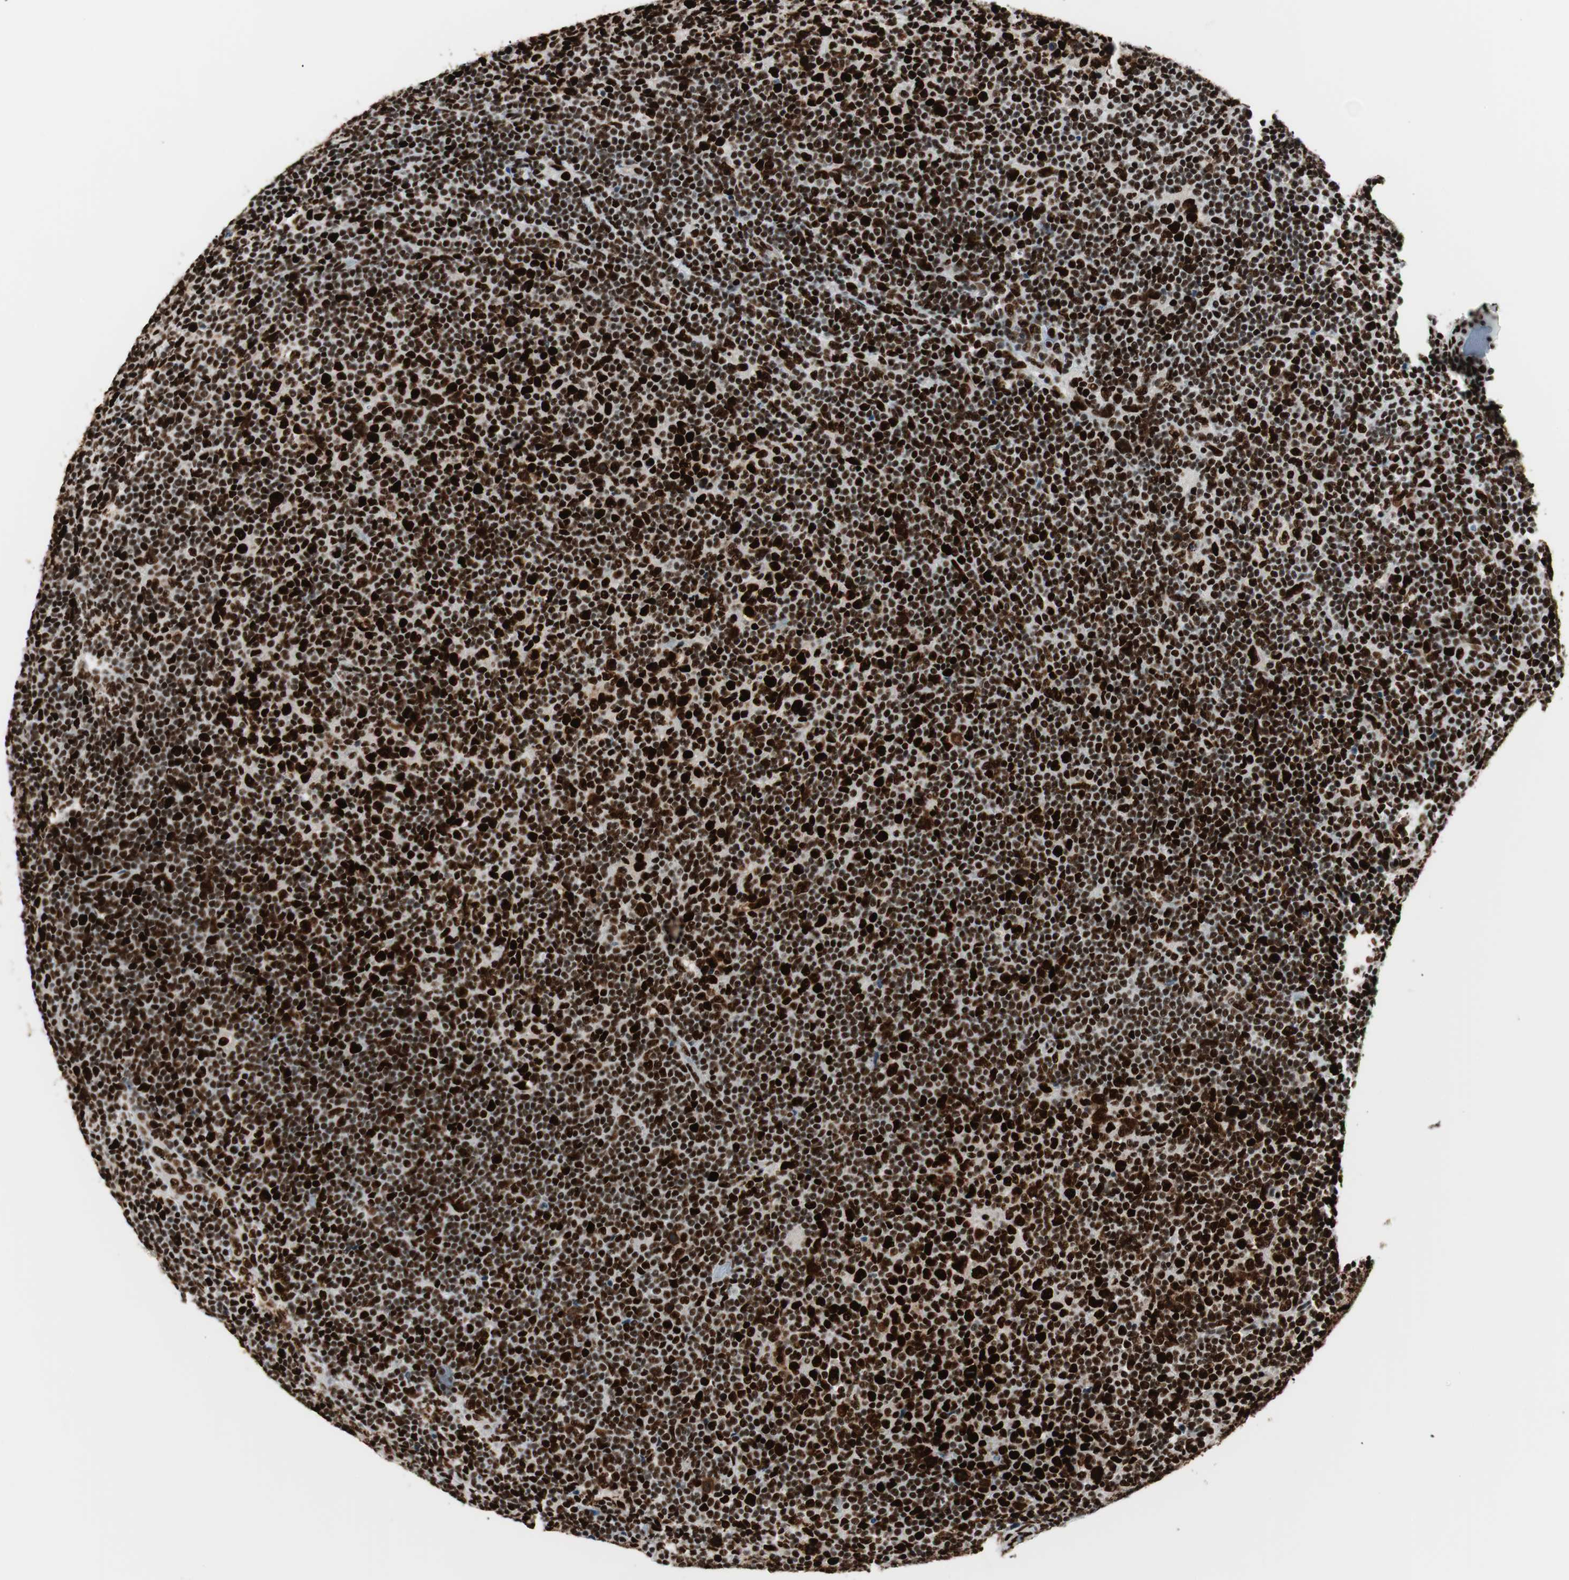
{"staining": {"intensity": "strong", "quantity": ">75%", "location": "nuclear"}, "tissue": "lymphoma", "cell_type": "Tumor cells", "image_type": "cancer", "snomed": [{"axis": "morphology", "description": "Malignant lymphoma, non-Hodgkin's type, Low grade"}, {"axis": "topography", "description": "Lymph node"}], "caption": "Low-grade malignant lymphoma, non-Hodgkin's type stained with a brown dye shows strong nuclear positive expression in approximately >75% of tumor cells.", "gene": "PSME3", "patient": {"sex": "male", "age": 70}}